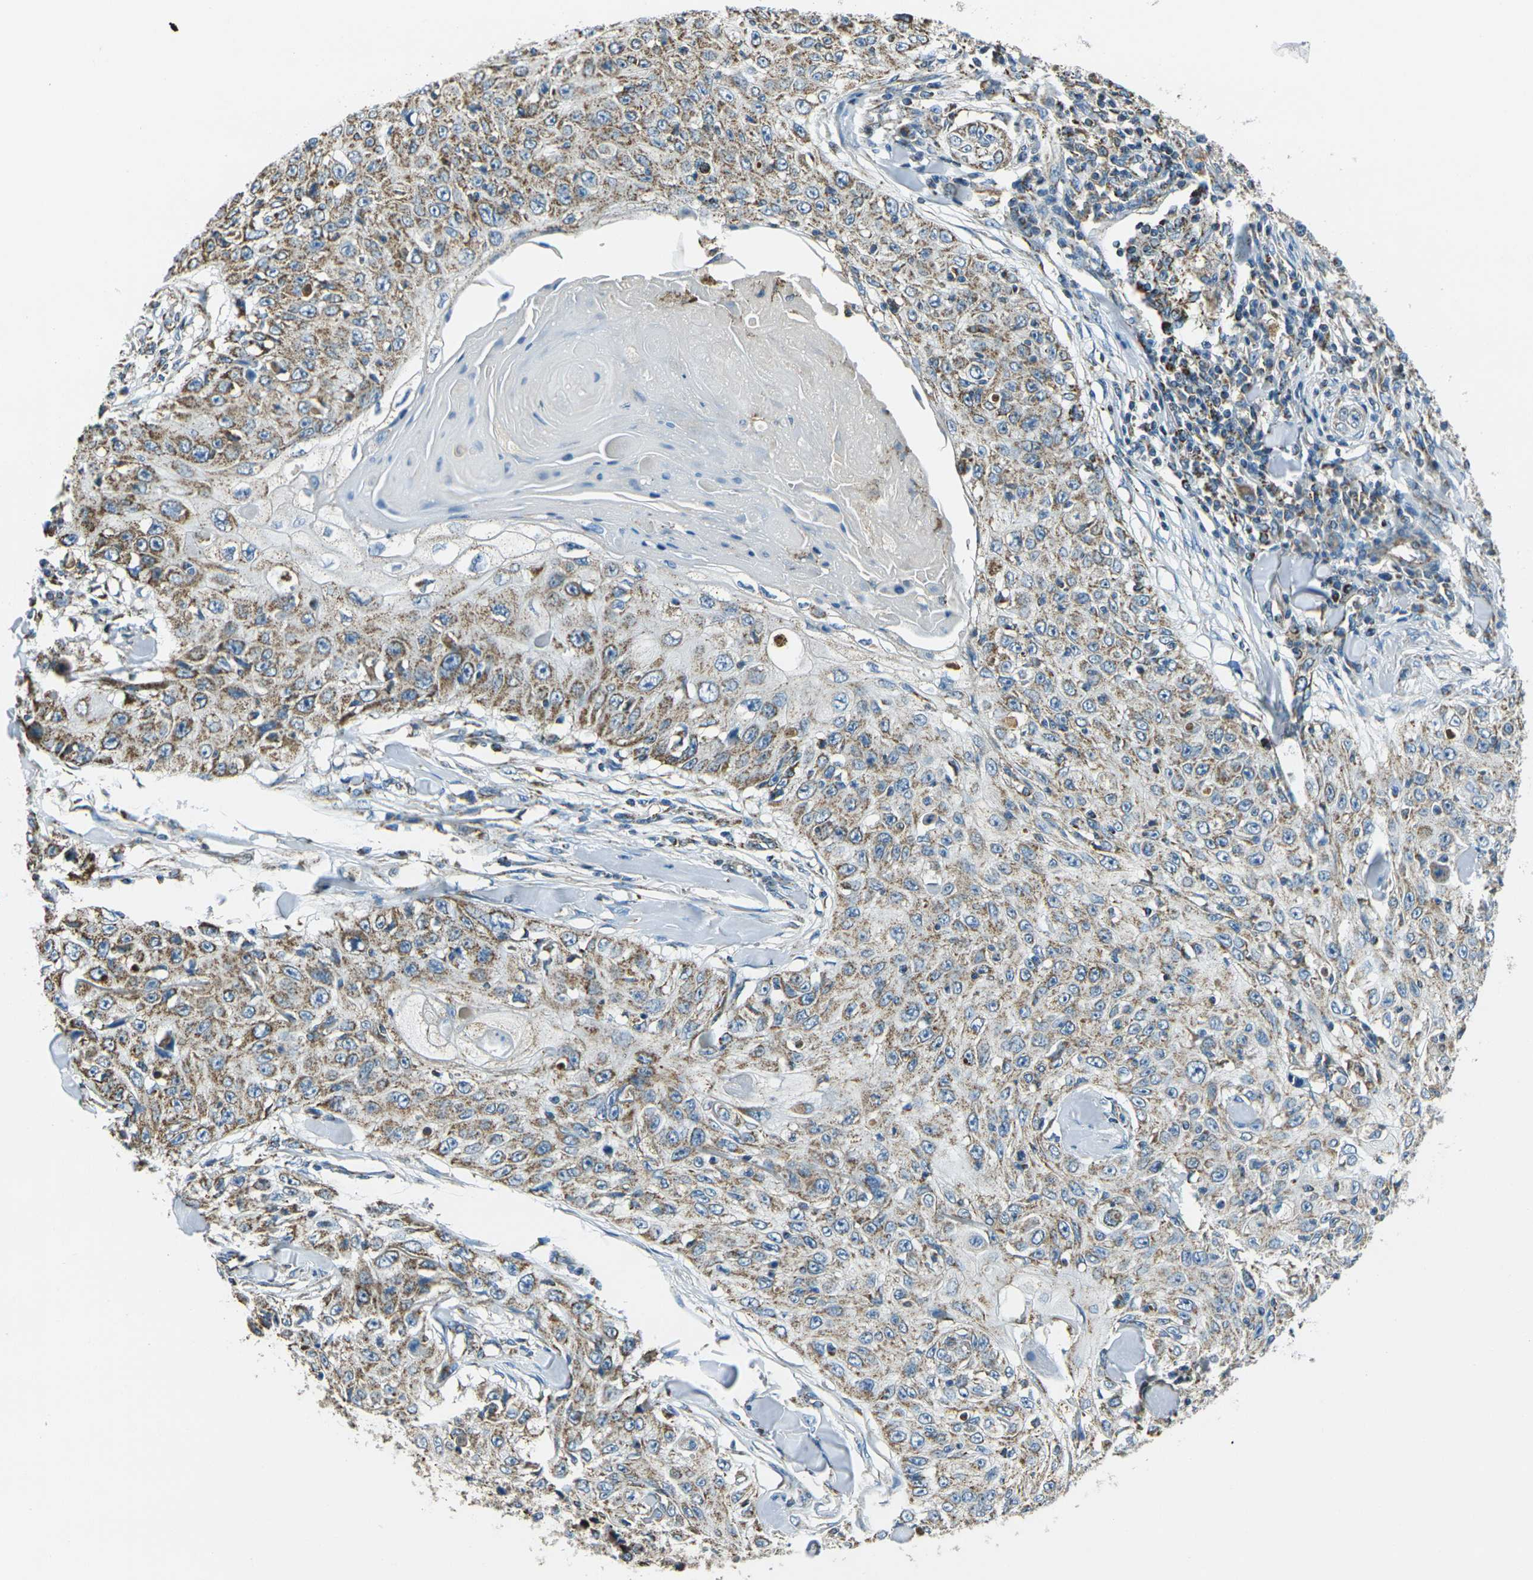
{"staining": {"intensity": "moderate", "quantity": ">75%", "location": "cytoplasmic/membranous"}, "tissue": "skin cancer", "cell_type": "Tumor cells", "image_type": "cancer", "snomed": [{"axis": "morphology", "description": "Squamous cell carcinoma, NOS"}, {"axis": "topography", "description": "Skin"}], "caption": "This image shows skin cancer (squamous cell carcinoma) stained with IHC to label a protein in brown. The cytoplasmic/membranous of tumor cells show moderate positivity for the protein. Nuclei are counter-stained blue.", "gene": "IRF3", "patient": {"sex": "male", "age": 86}}